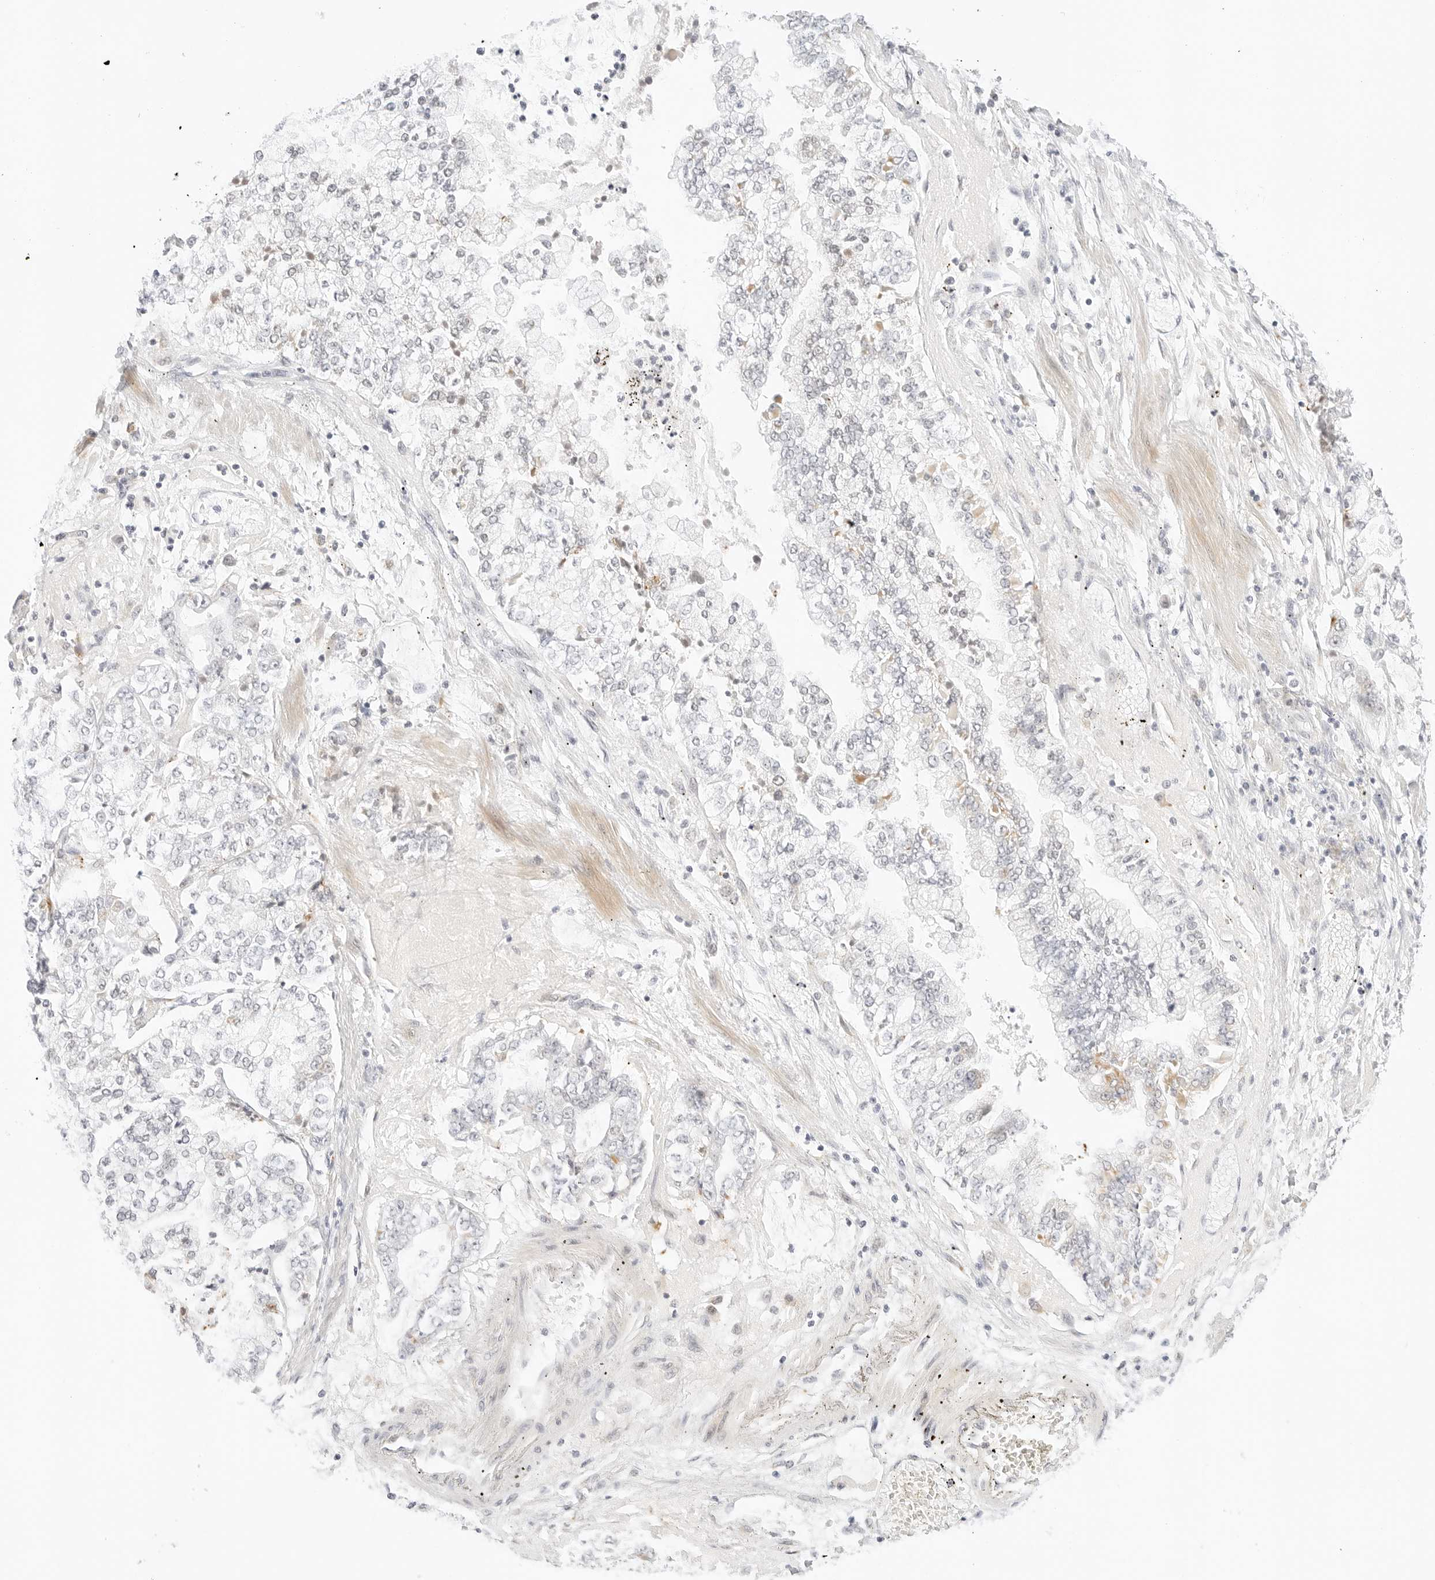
{"staining": {"intensity": "negative", "quantity": "none", "location": "none"}, "tissue": "stomach cancer", "cell_type": "Tumor cells", "image_type": "cancer", "snomed": [{"axis": "morphology", "description": "Adenocarcinoma, NOS"}, {"axis": "topography", "description": "Stomach"}], "caption": "The immunohistochemistry photomicrograph has no significant expression in tumor cells of adenocarcinoma (stomach) tissue.", "gene": "XKR4", "patient": {"sex": "male", "age": 76}}